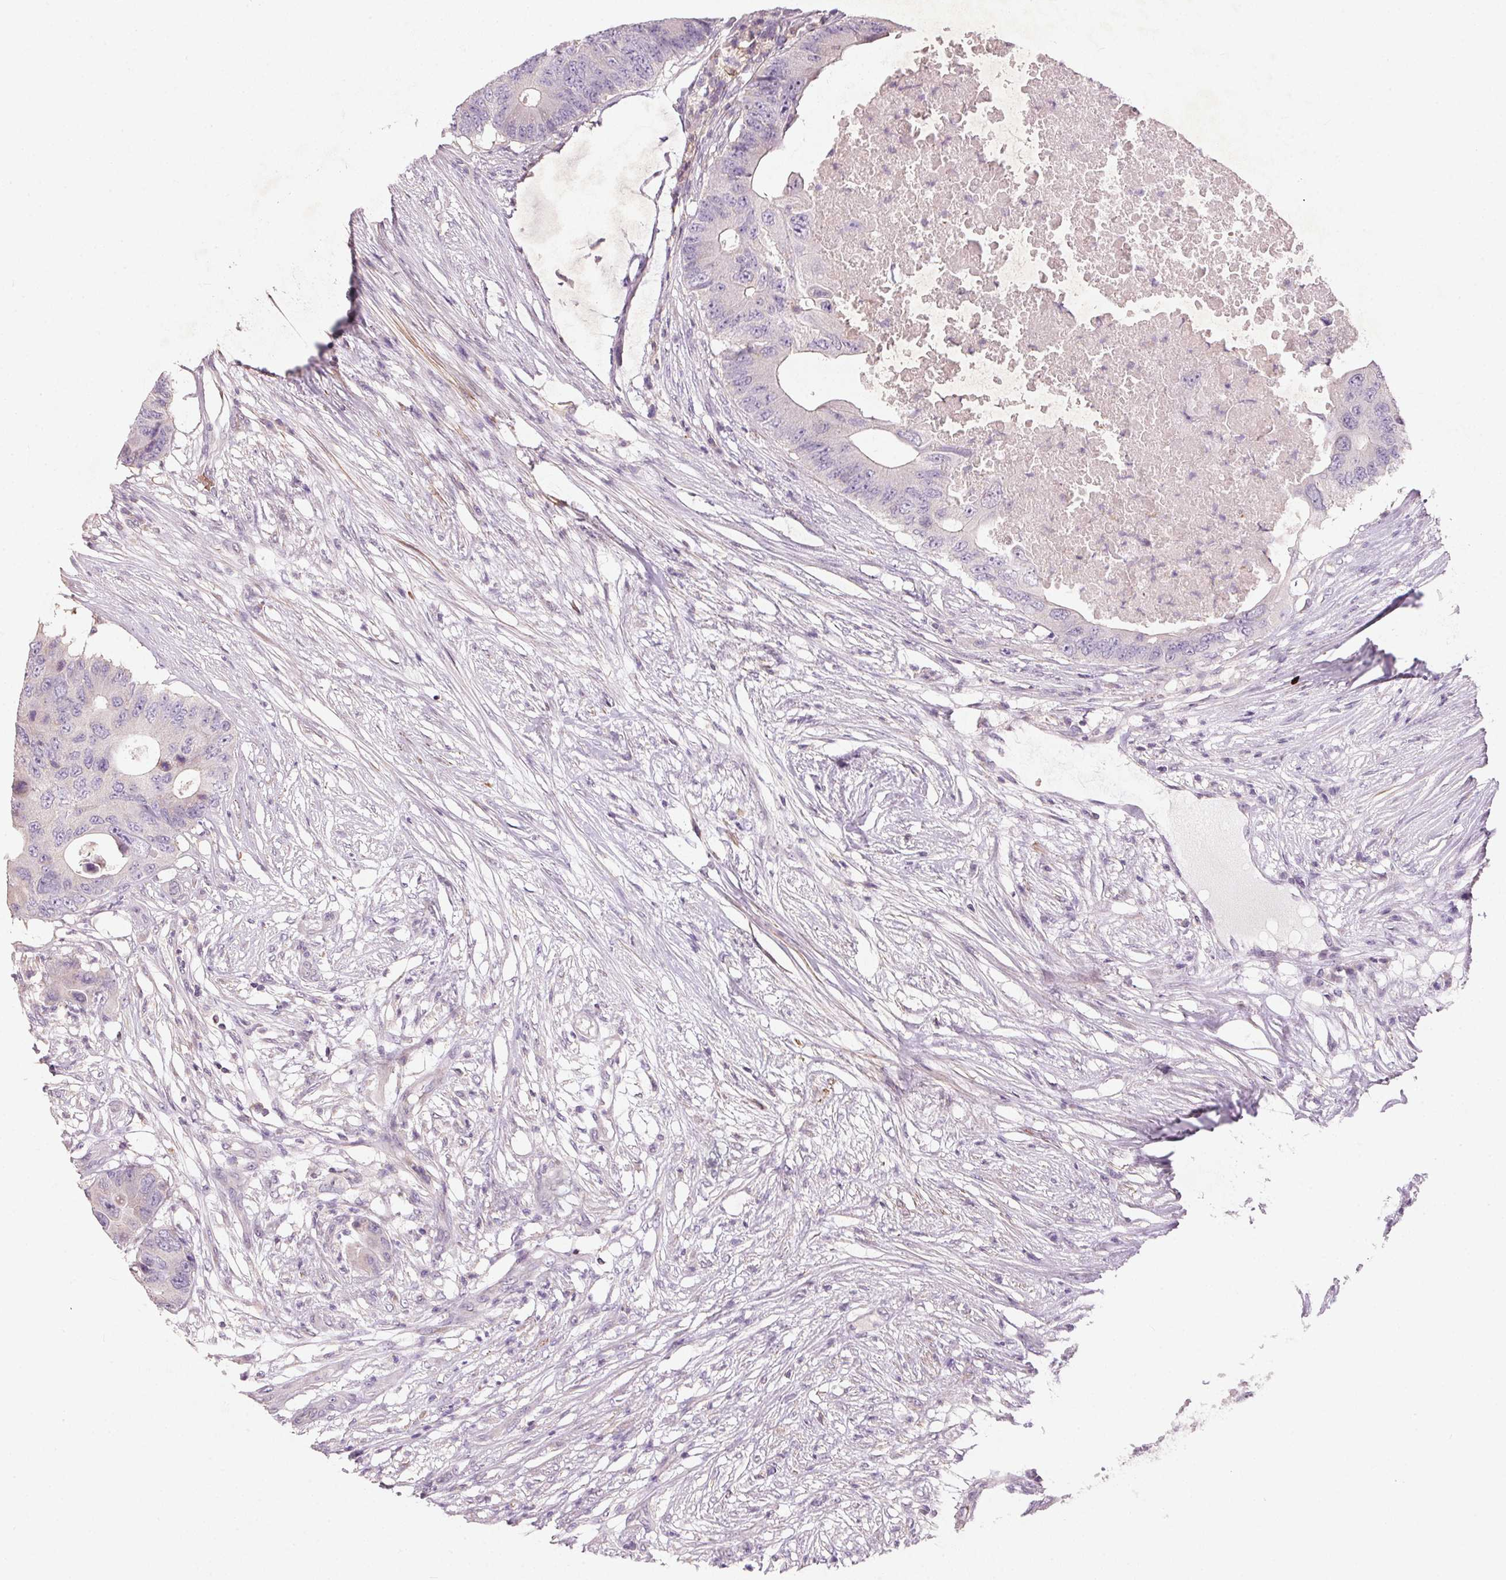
{"staining": {"intensity": "negative", "quantity": "none", "location": "none"}, "tissue": "colorectal cancer", "cell_type": "Tumor cells", "image_type": "cancer", "snomed": [{"axis": "morphology", "description": "Adenocarcinoma, NOS"}, {"axis": "topography", "description": "Colon"}], "caption": "IHC of adenocarcinoma (colorectal) reveals no expression in tumor cells.", "gene": "KCNK15", "patient": {"sex": "male", "age": 71}}